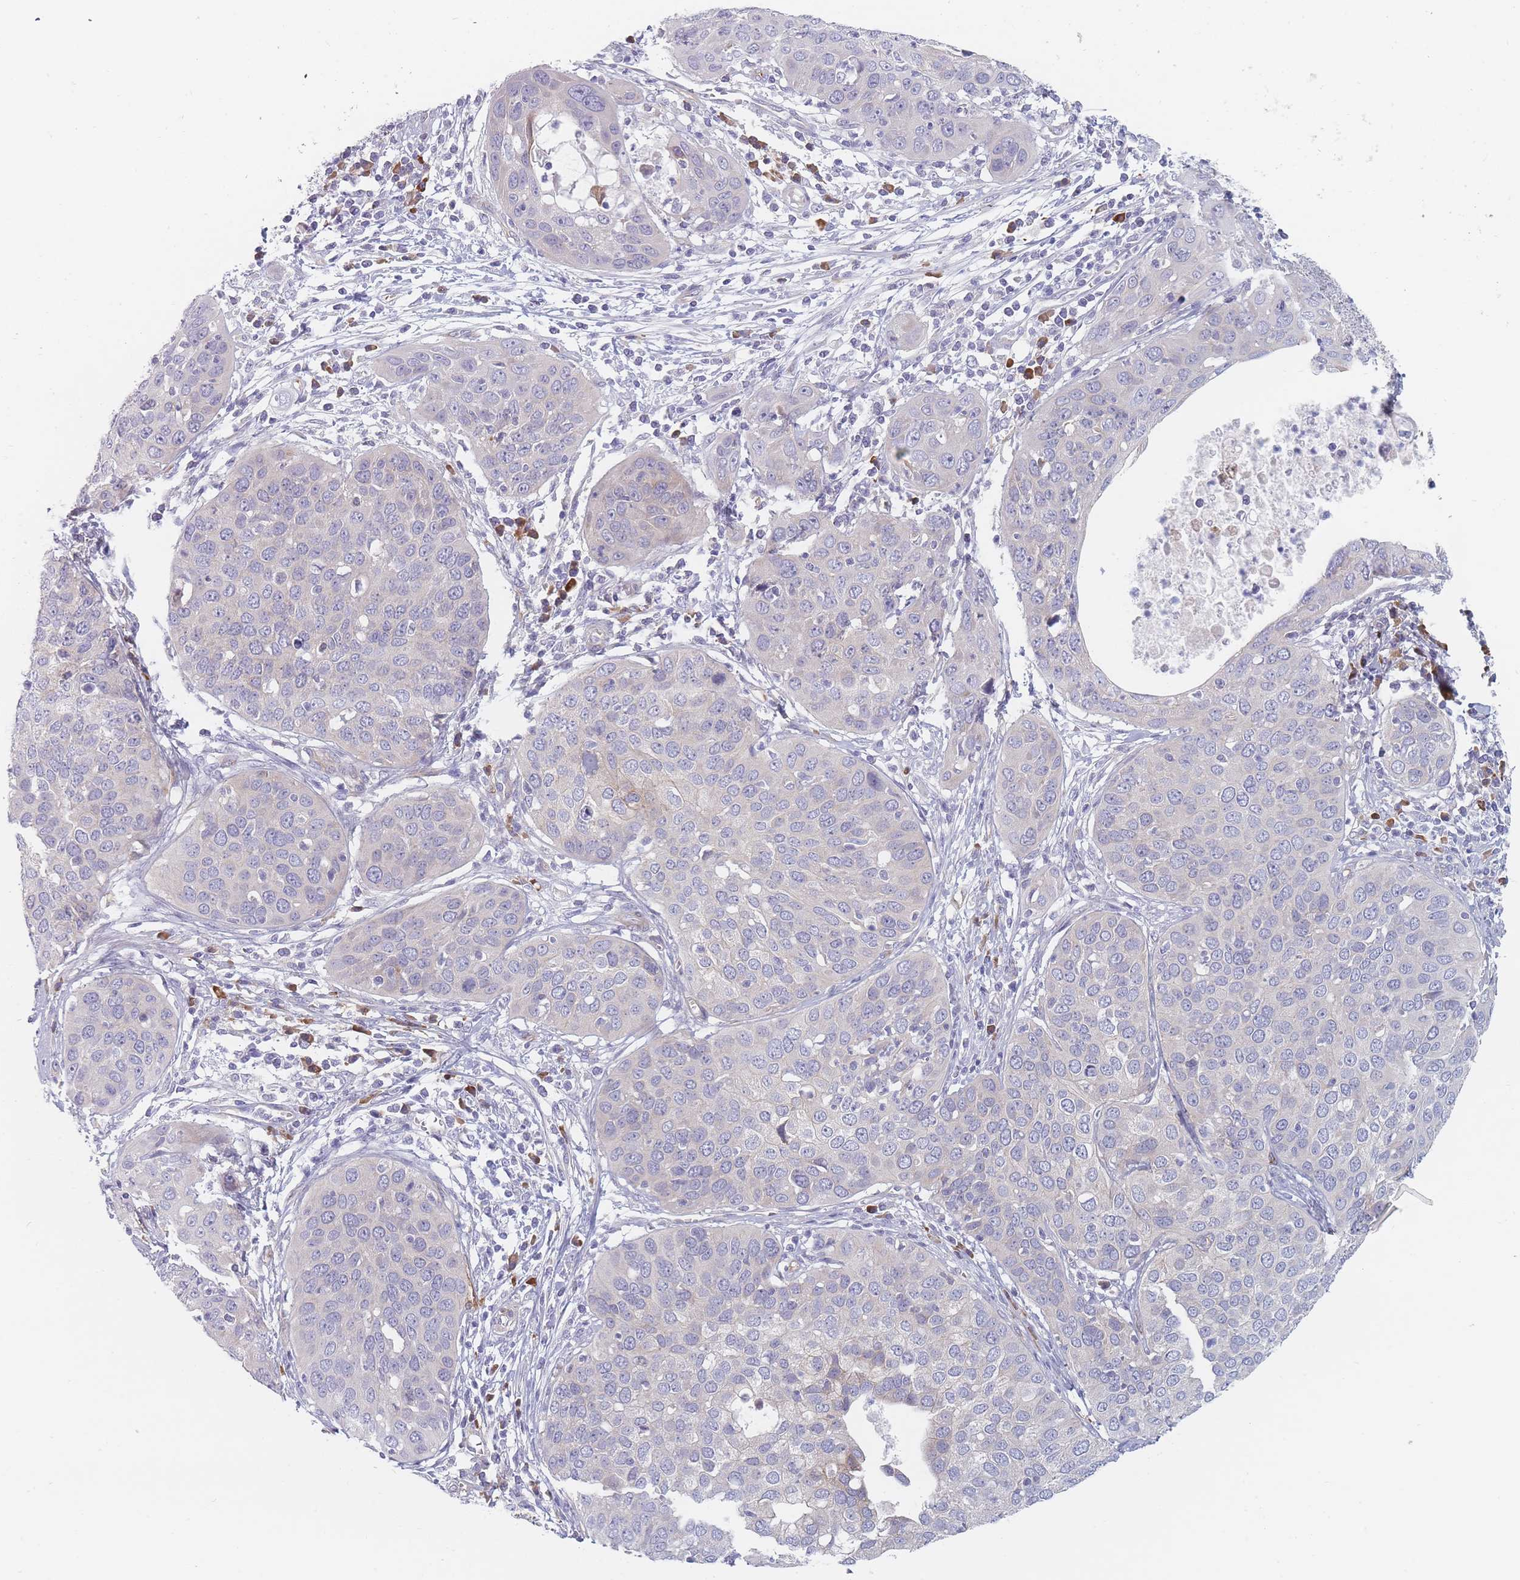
{"staining": {"intensity": "negative", "quantity": "none", "location": "none"}, "tissue": "cervical cancer", "cell_type": "Tumor cells", "image_type": "cancer", "snomed": [{"axis": "morphology", "description": "Squamous cell carcinoma, NOS"}, {"axis": "topography", "description": "Cervix"}], "caption": "The immunohistochemistry (IHC) photomicrograph has no significant staining in tumor cells of cervical squamous cell carcinoma tissue.", "gene": "ERBIN", "patient": {"sex": "female", "age": 36}}